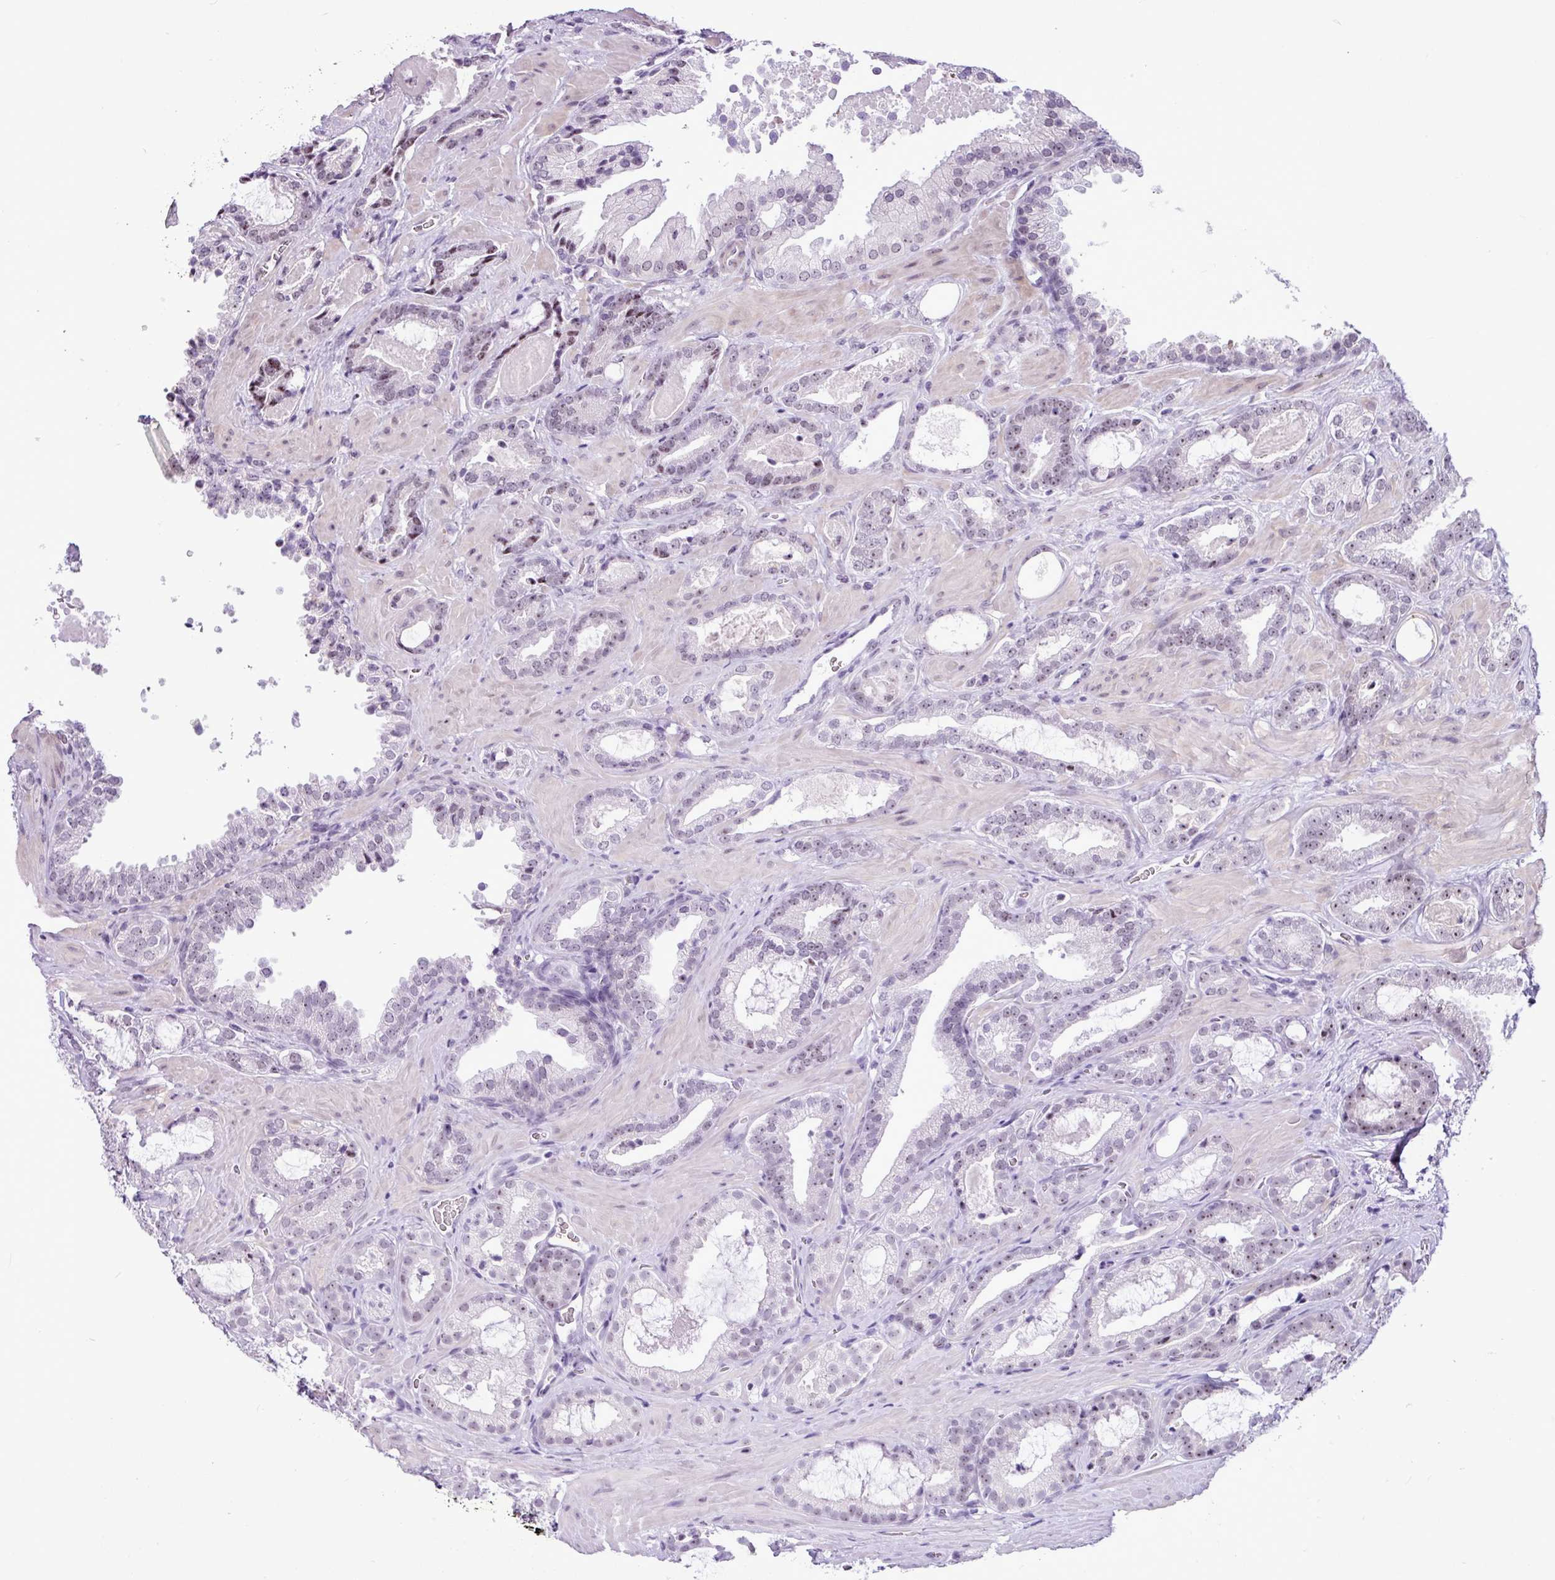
{"staining": {"intensity": "weak", "quantity": "25%-75%", "location": "nuclear"}, "tissue": "prostate cancer", "cell_type": "Tumor cells", "image_type": "cancer", "snomed": [{"axis": "morphology", "description": "Adenocarcinoma, Low grade"}, {"axis": "topography", "description": "Prostate"}], "caption": "Prostate cancer stained with a brown dye demonstrates weak nuclear positive positivity in approximately 25%-75% of tumor cells.", "gene": "UTP18", "patient": {"sex": "male", "age": 62}}